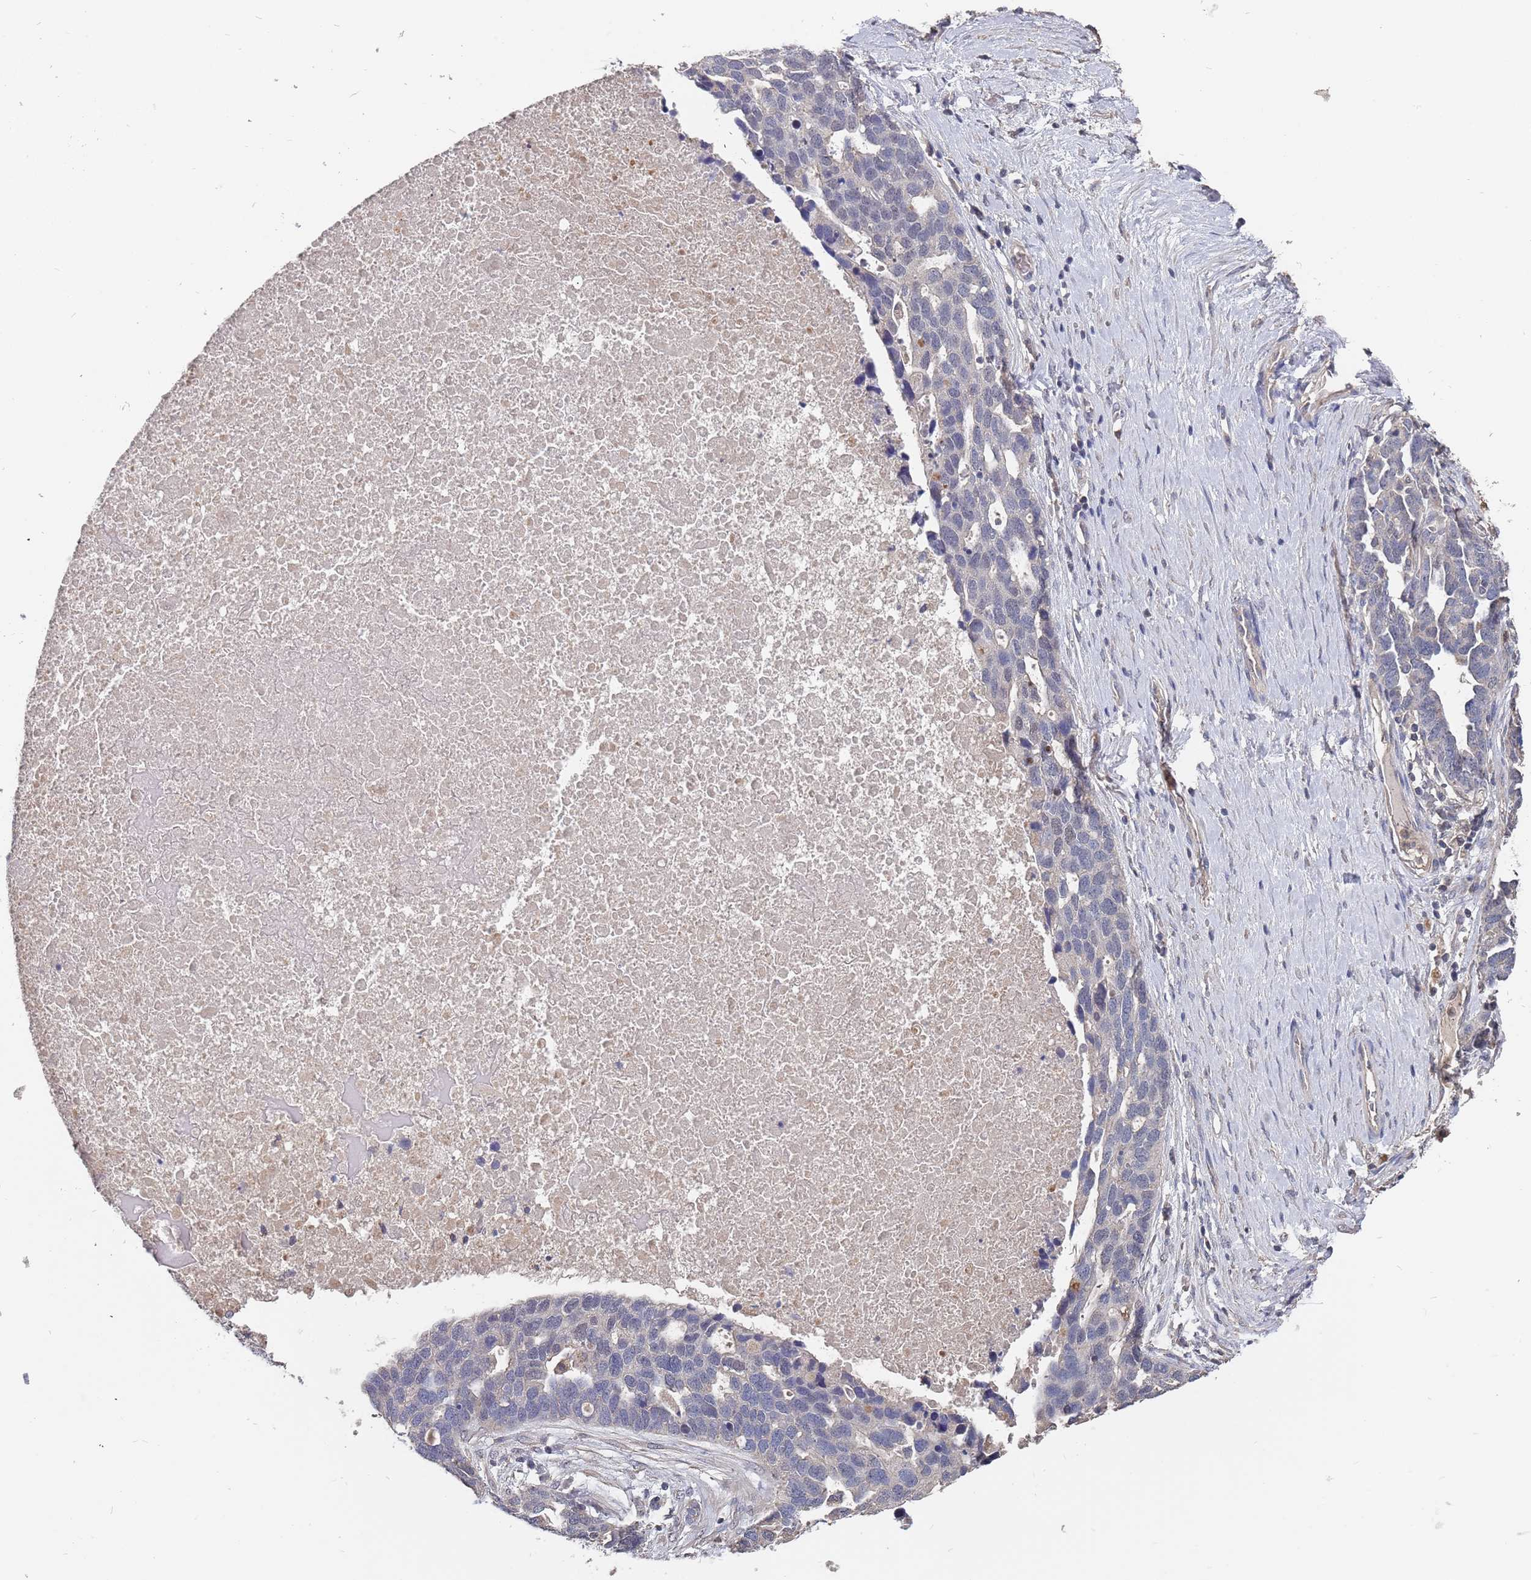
{"staining": {"intensity": "negative", "quantity": "none", "location": "none"}, "tissue": "ovarian cancer", "cell_type": "Tumor cells", "image_type": "cancer", "snomed": [{"axis": "morphology", "description": "Cystadenocarcinoma, serous, NOS"}, {"axis": "topography", "description": "Ovary"}], "caption": "The immunohistochemistry (IHC) photomicrograph has no significant staining in tumor cells of serous cystadenocarcinoma (ovarian) tissue.", "gene": "TCEANC2", "patient": {"sex": "female", "age": 54}}